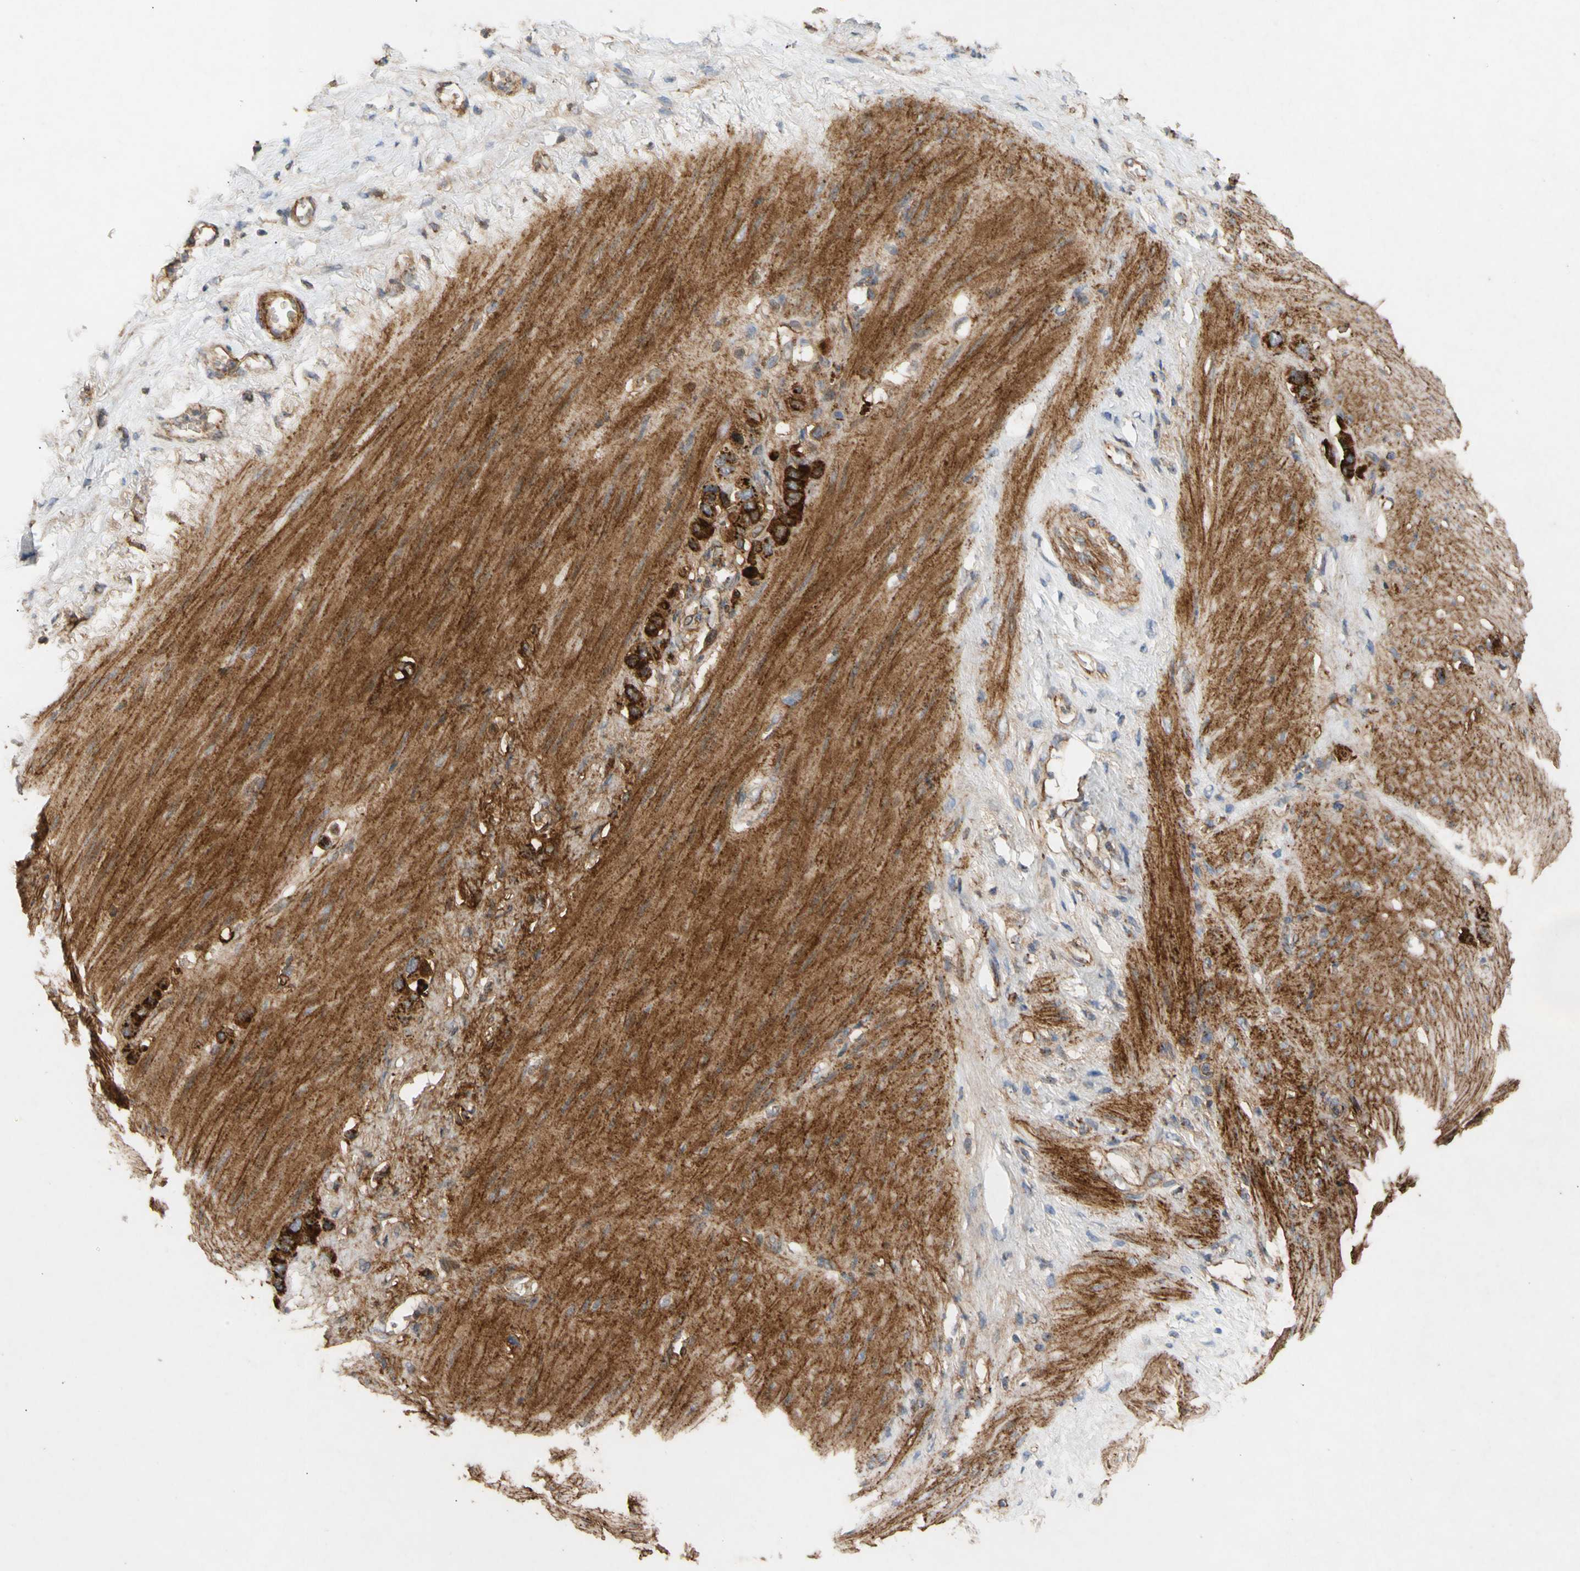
{"staining": {"intensity": "strong", "quantity": "25%-75%", "location": "cytoplasmic/membranous"}, "tissue": "stomach cancer", "cell_type": "Tumor cells", "image_type": "cancer", "snomed": [{"axis": "morphology", "description": "Adenocarcinoma, NOS"}, {"axis": "morphology", "description": "Adenocarcinoma, High grade"}, {"axis": "topography", "description": "Stomach, upper"}, {"axis": "topography", "description": "Stomach, lower"}], "caption": "Immunohistochemical staining of human stomach adenocarcinoma shows high levels of strong cytoplasmic/membranous protein expression in about 25%-75% of tumor cells. (brown staining indicates protein expression, while blue staining denotes nuclei).", "gene": "ATP2A3", "patient": {"sex": "female", "age": 65}}